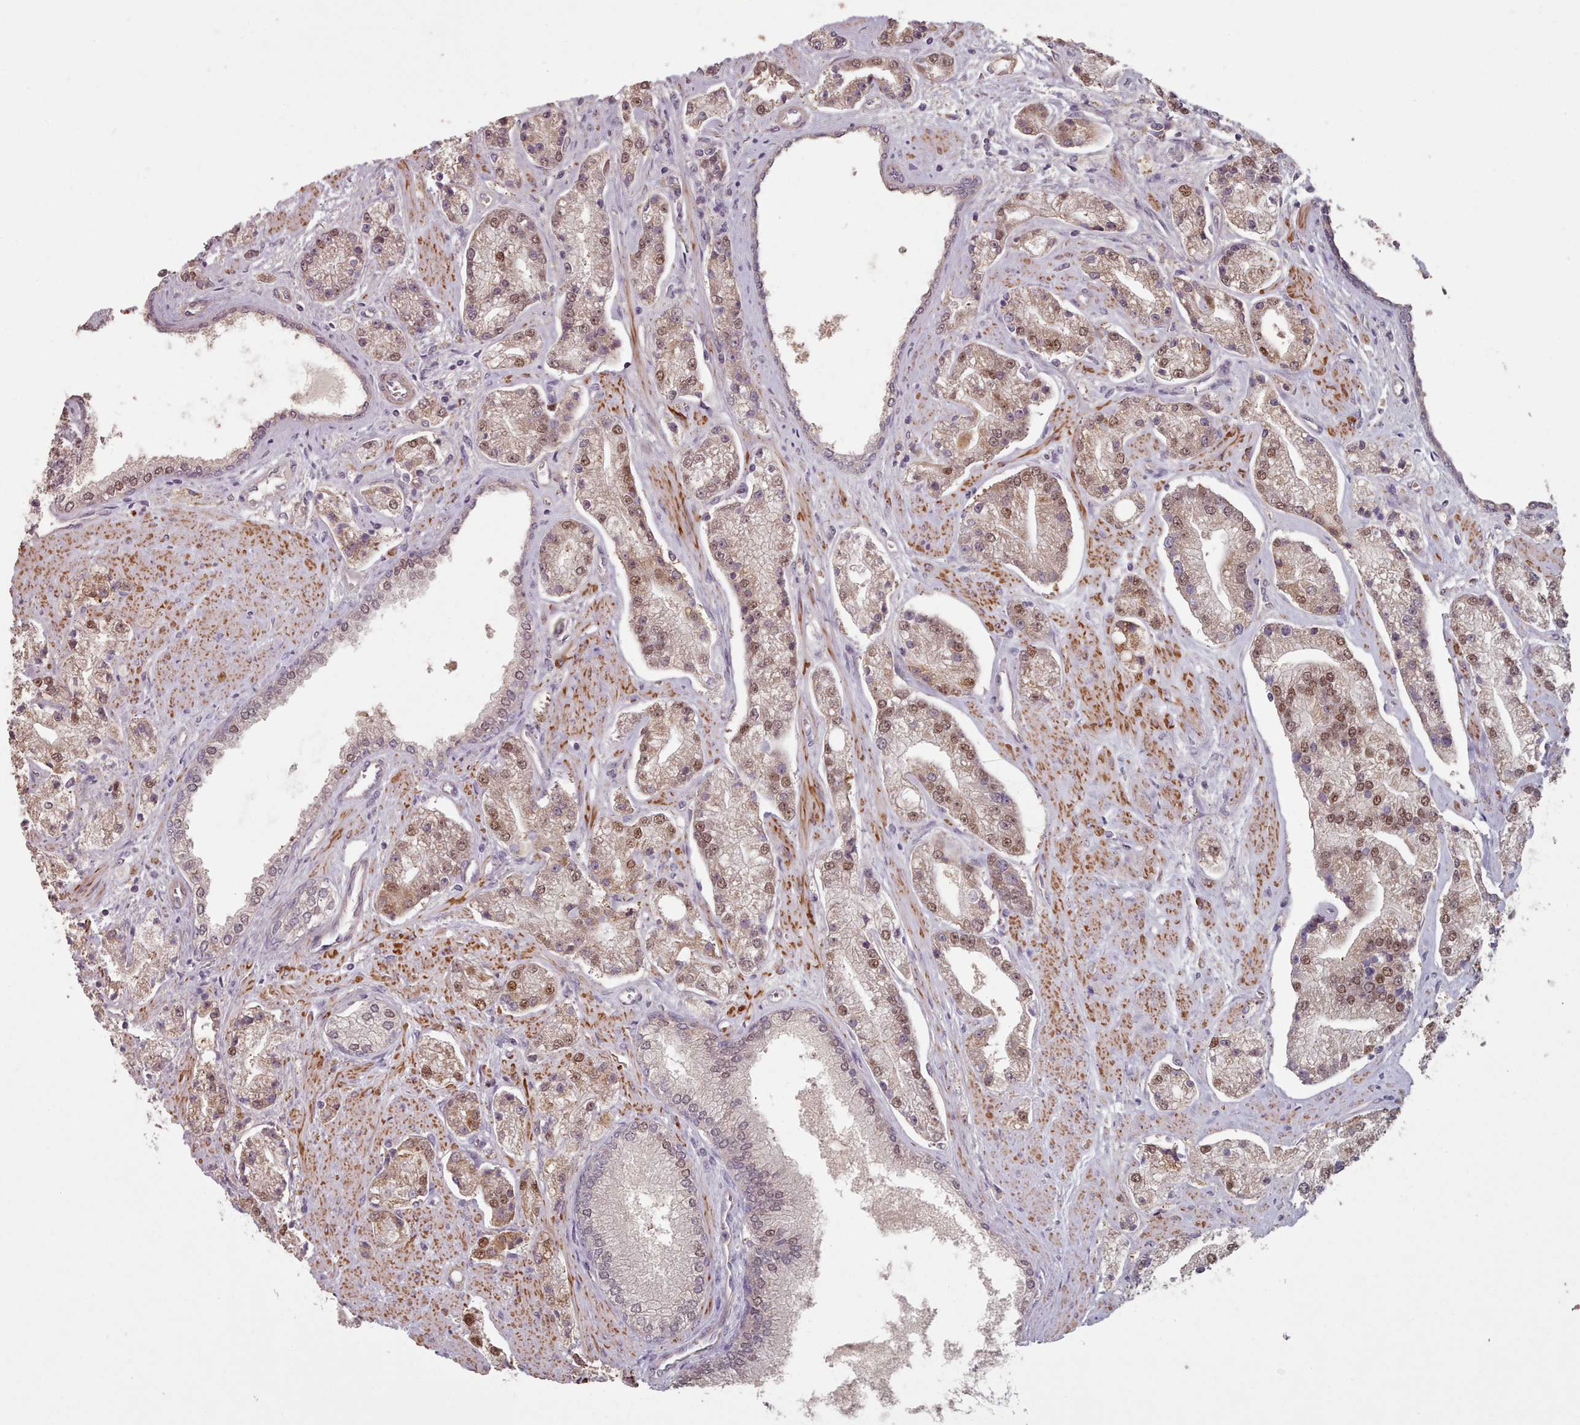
{"staining": {"intensity": "moderate", "quantity": "25%-75%", "location": "cytoplasmic/membranous,nuclear"}, "tissue": "prostate cancer", "cell_type": "Tumor cells", "image_type": "cancer", "snomed": [{"axis": "morphology", "description": "Adenocarcinoma, High grade"}, {"axis": "topography", "description": "Prostate"}], "caption": "Prostate adenocarcinoma (high-grade) stained with a brown dye reveals moderate cytoplasmic/membranous and nuclear positive positivity in about 25%-75% of tumor cells.", "gene": "ERCC6L", "patient": {"sex": "male", "age": 67}}